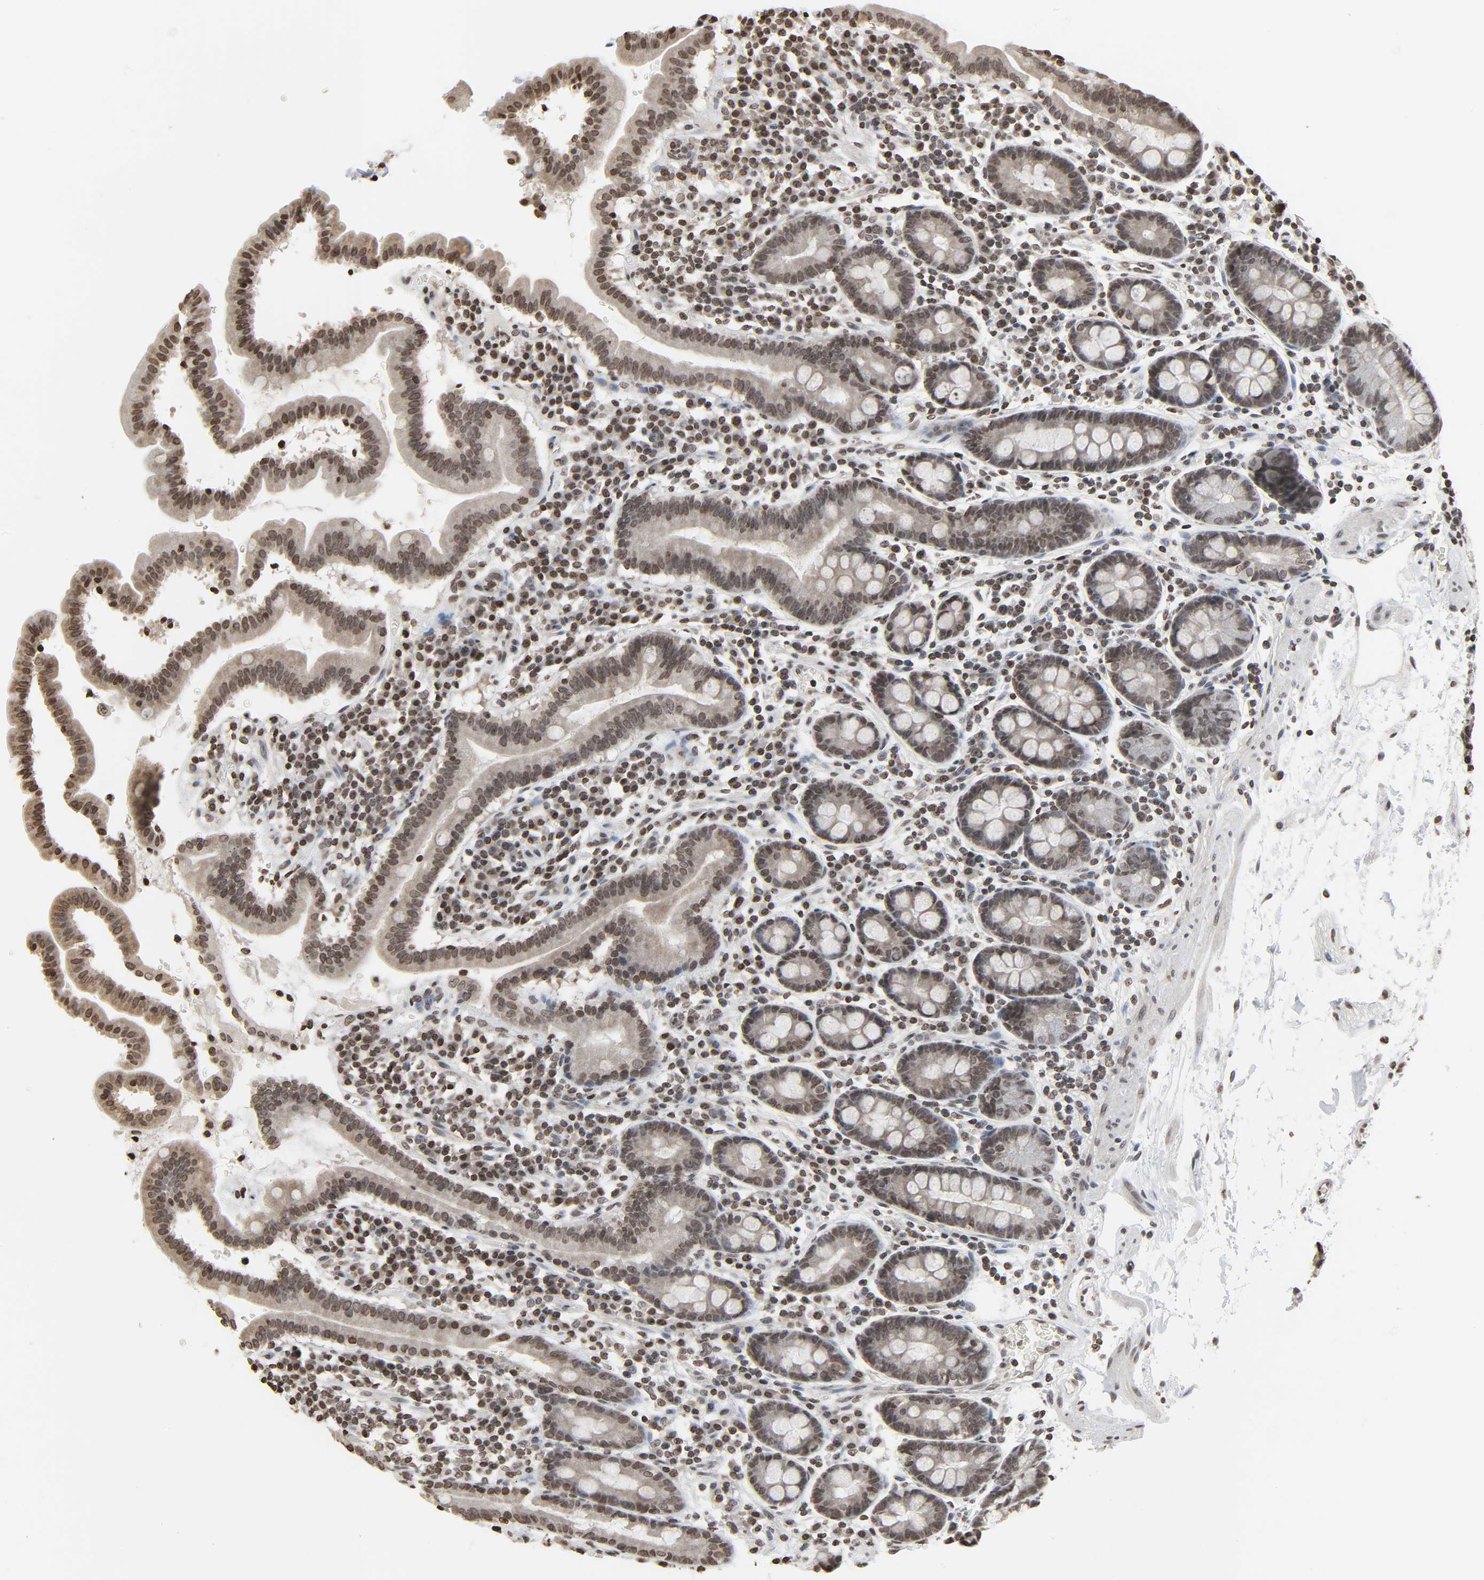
{"staining": {"intensity": "moderate", "quantity": ">75%", "location": "nuclear"}, "tissue": "duodenum", "cell_type": "Glandular cells", "image_type": "normal", "snomed": [{"axis": "morphology", "description": "Normal tissue, NOS"}, {"axis": "topography", "description": "Duodenum"}], "caption": "Immunohistochemistry (IHC) of normal human duodenum reveals medium levels of moderate nuclear positivity in approximately >75% of glandular cells.", "gene": "ELAVL1", "patient": {"sex": "male", "age": 50}}